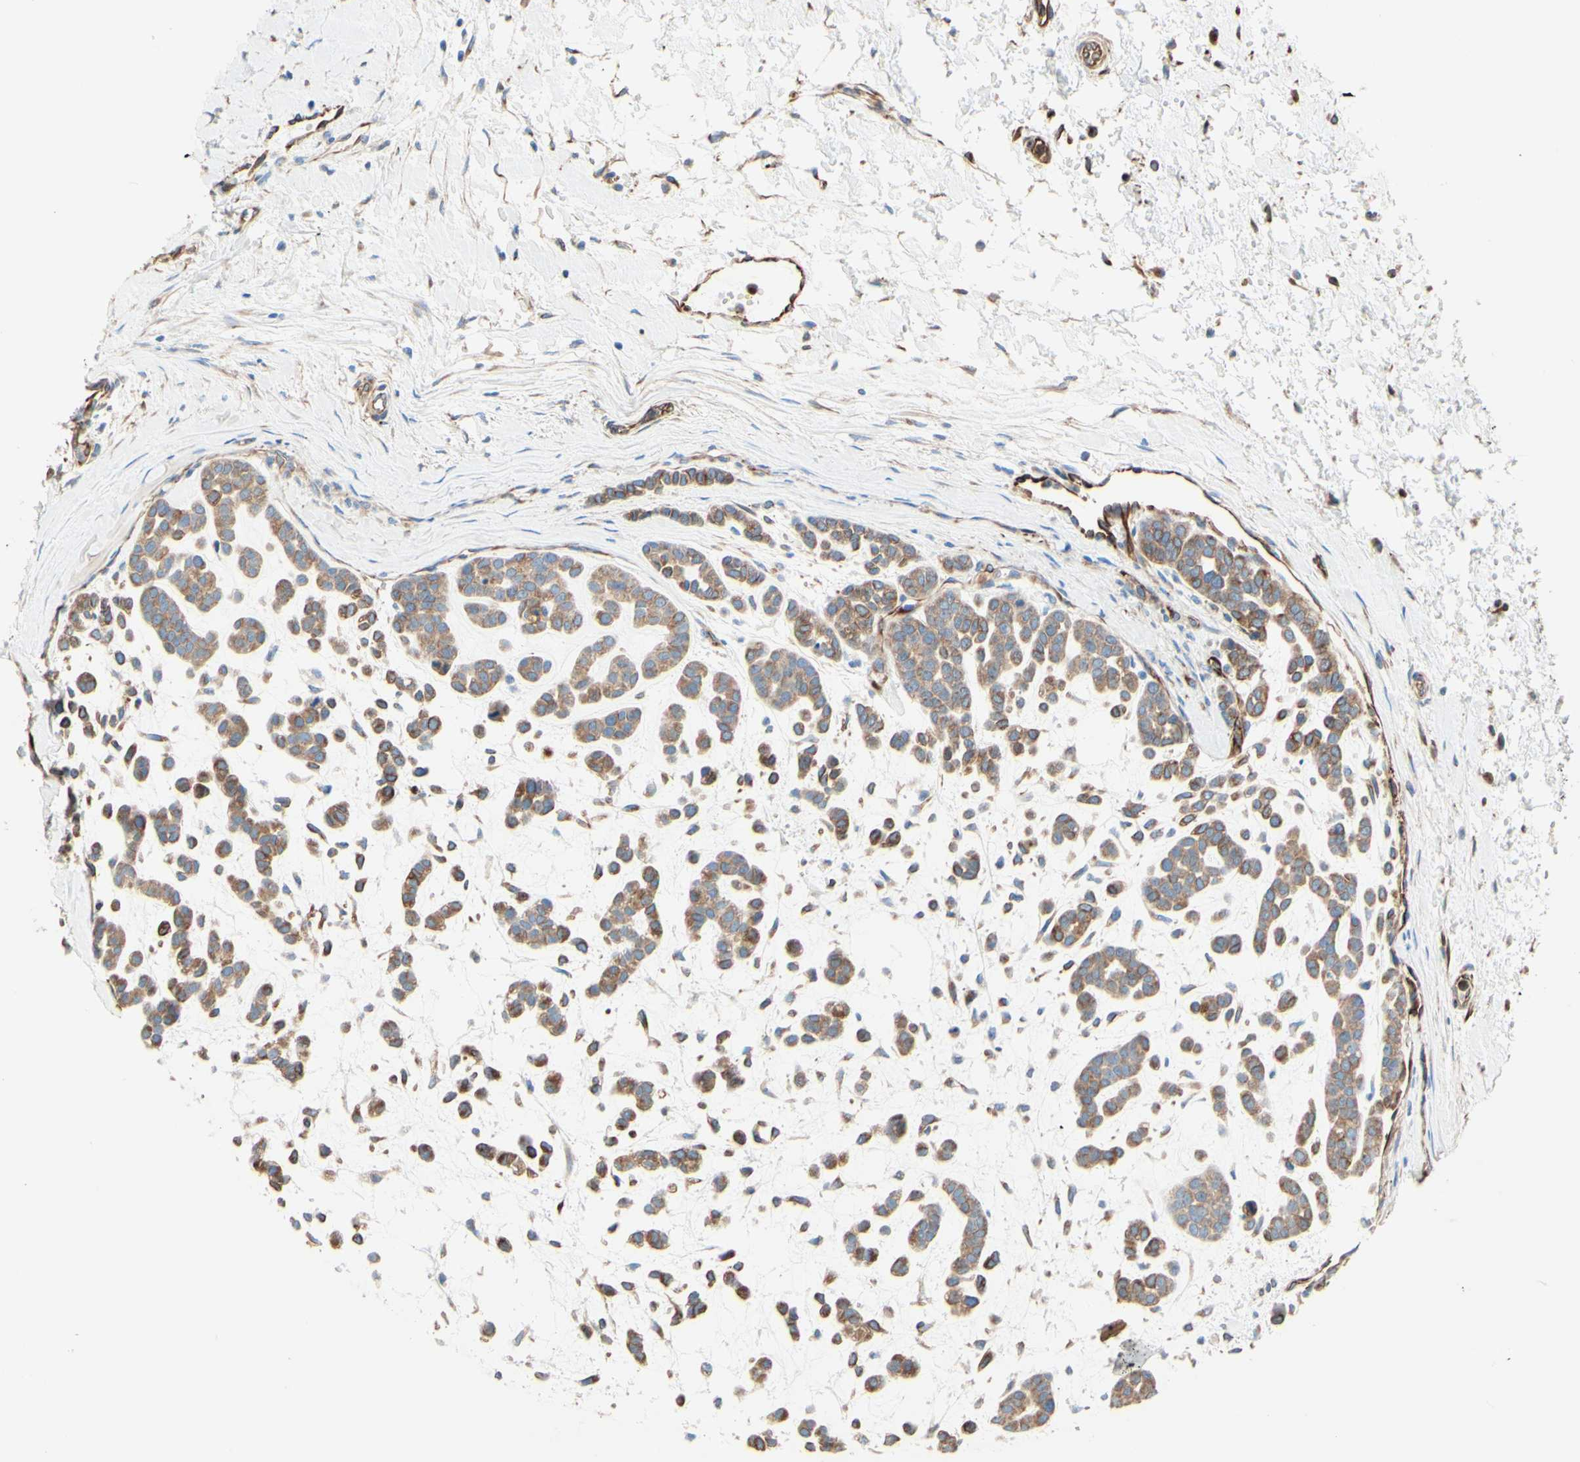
{"staining": {"intensity": "weak", "quantity": ">75%", "location": "cytoplasmic/membranous"}, "tissue": "head and neck cancer", "cell_type": "Tumor cells", "image_type": "cancer", "snomed": [{"axis": "morphology", "description": "Adenocarcinoma, NOS"}, {"axis": "morphology", "description": "Adenoma, NOS"}, {"axis": "topography", "description": "Head-Neck"}], "caption": "High-power microscopy captured an immunohistochemistry histopathology image of head and neck adenoma, revealing weak cytoplasmic/membranous positivity in about >75% of tumor cells. The protein is stained brown, and the nuclei are stained in blue (DAB IHC with brightfield microscopy, high magnification).", "gene": "ENDOD1", "patient": {"sex": "female", "age": 55}}